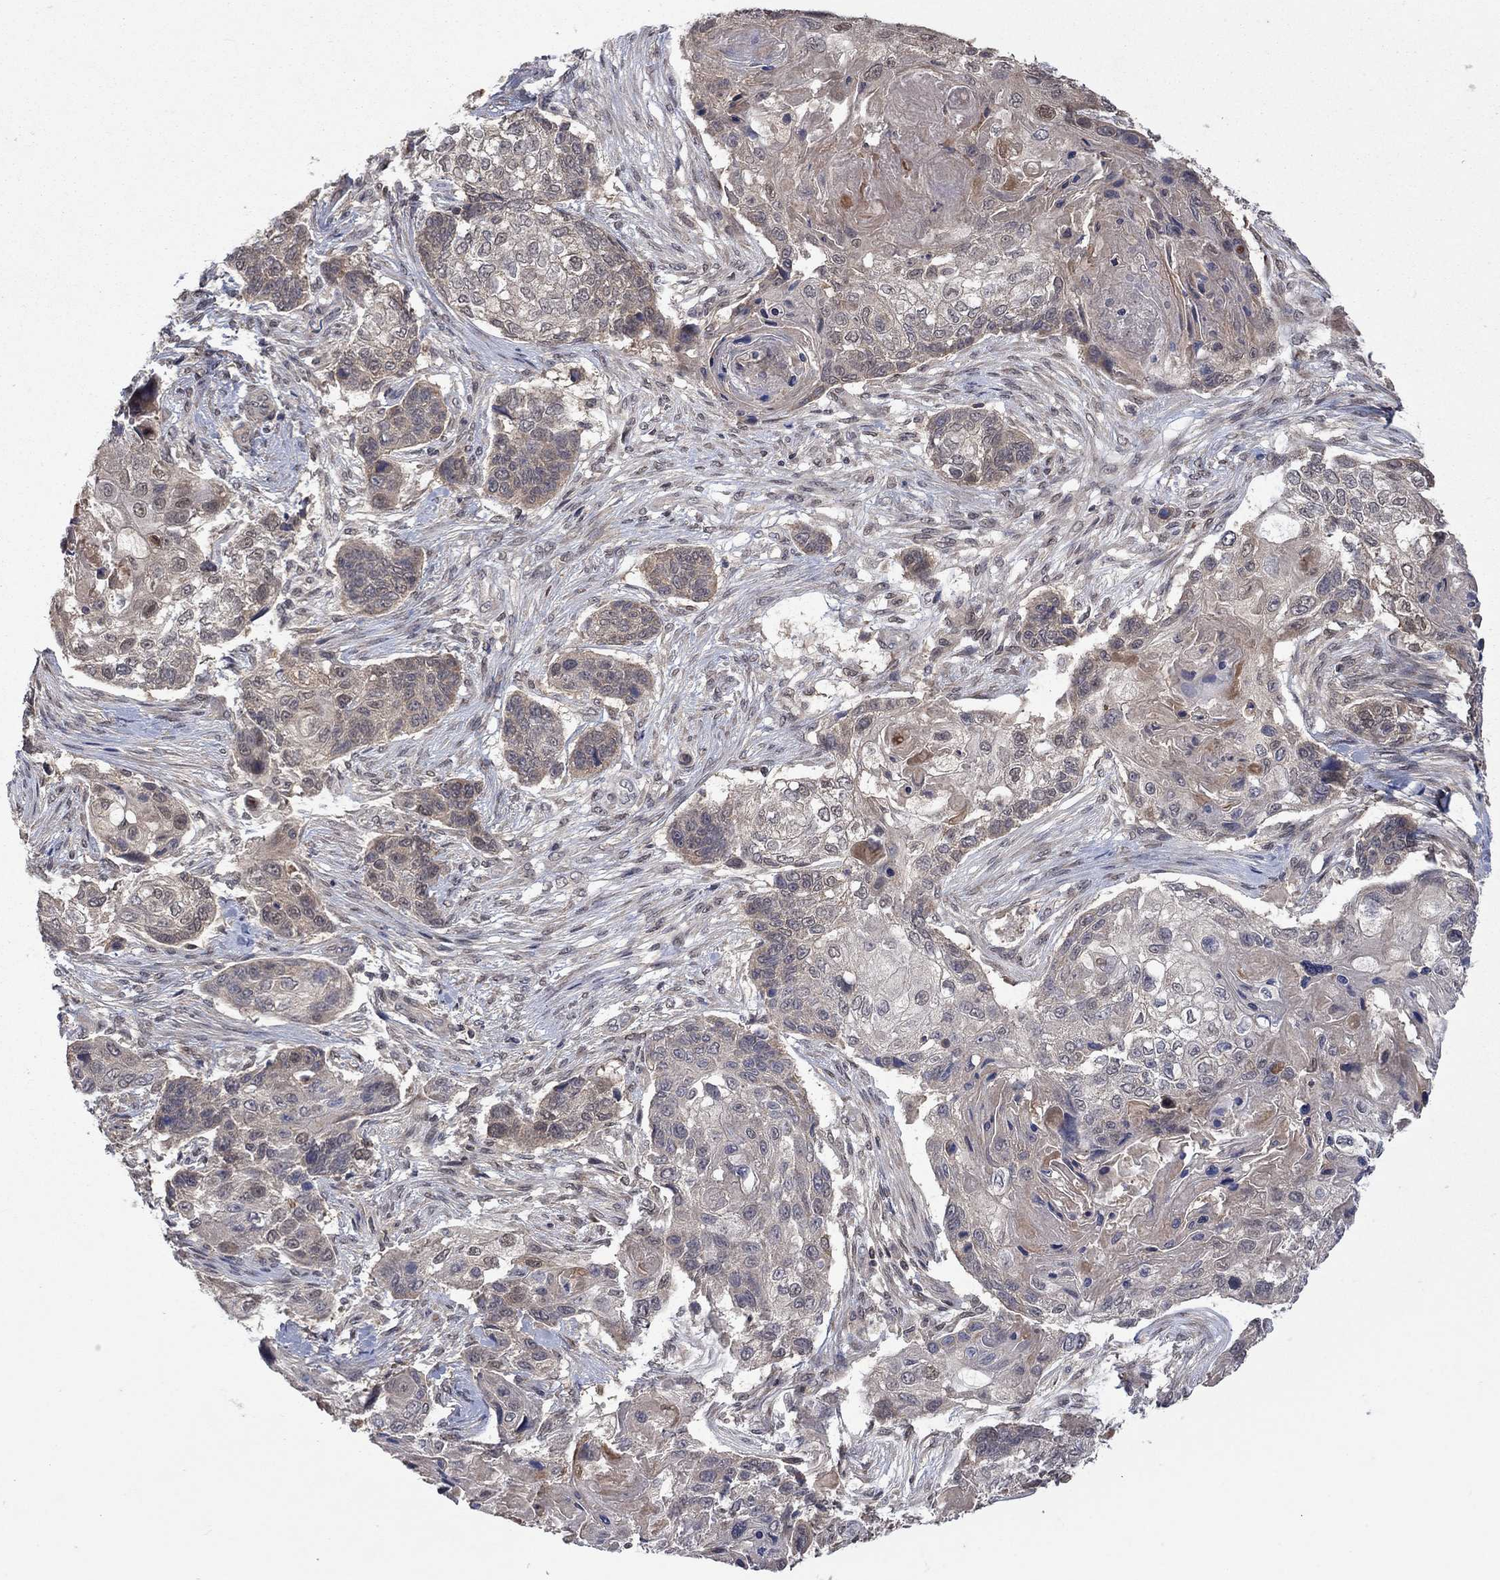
{"staining": {"intensity": "weak", "quantity": "<25%", "location": "cytoplasmic/membranous"}, "tissue": "lung cancer", "cell_type": "Tumor cells", "image_type": "cancer", "snomed": [{"axis": "morphology", "description": "Normal tissue, NOS"}, {"axis": "morphology", "description": "Squamous cell carcinoma, NOS"}, {"axis": "topography", "description": "Bronchus"}, {"axis": "topography", "description": "Lung"}], "caption": "The image reveals no significant staining in tumor cells of lung squamous cell carcinoma.", "gene": "IAH1", "patient": {"sex": "male", "age": 69}}